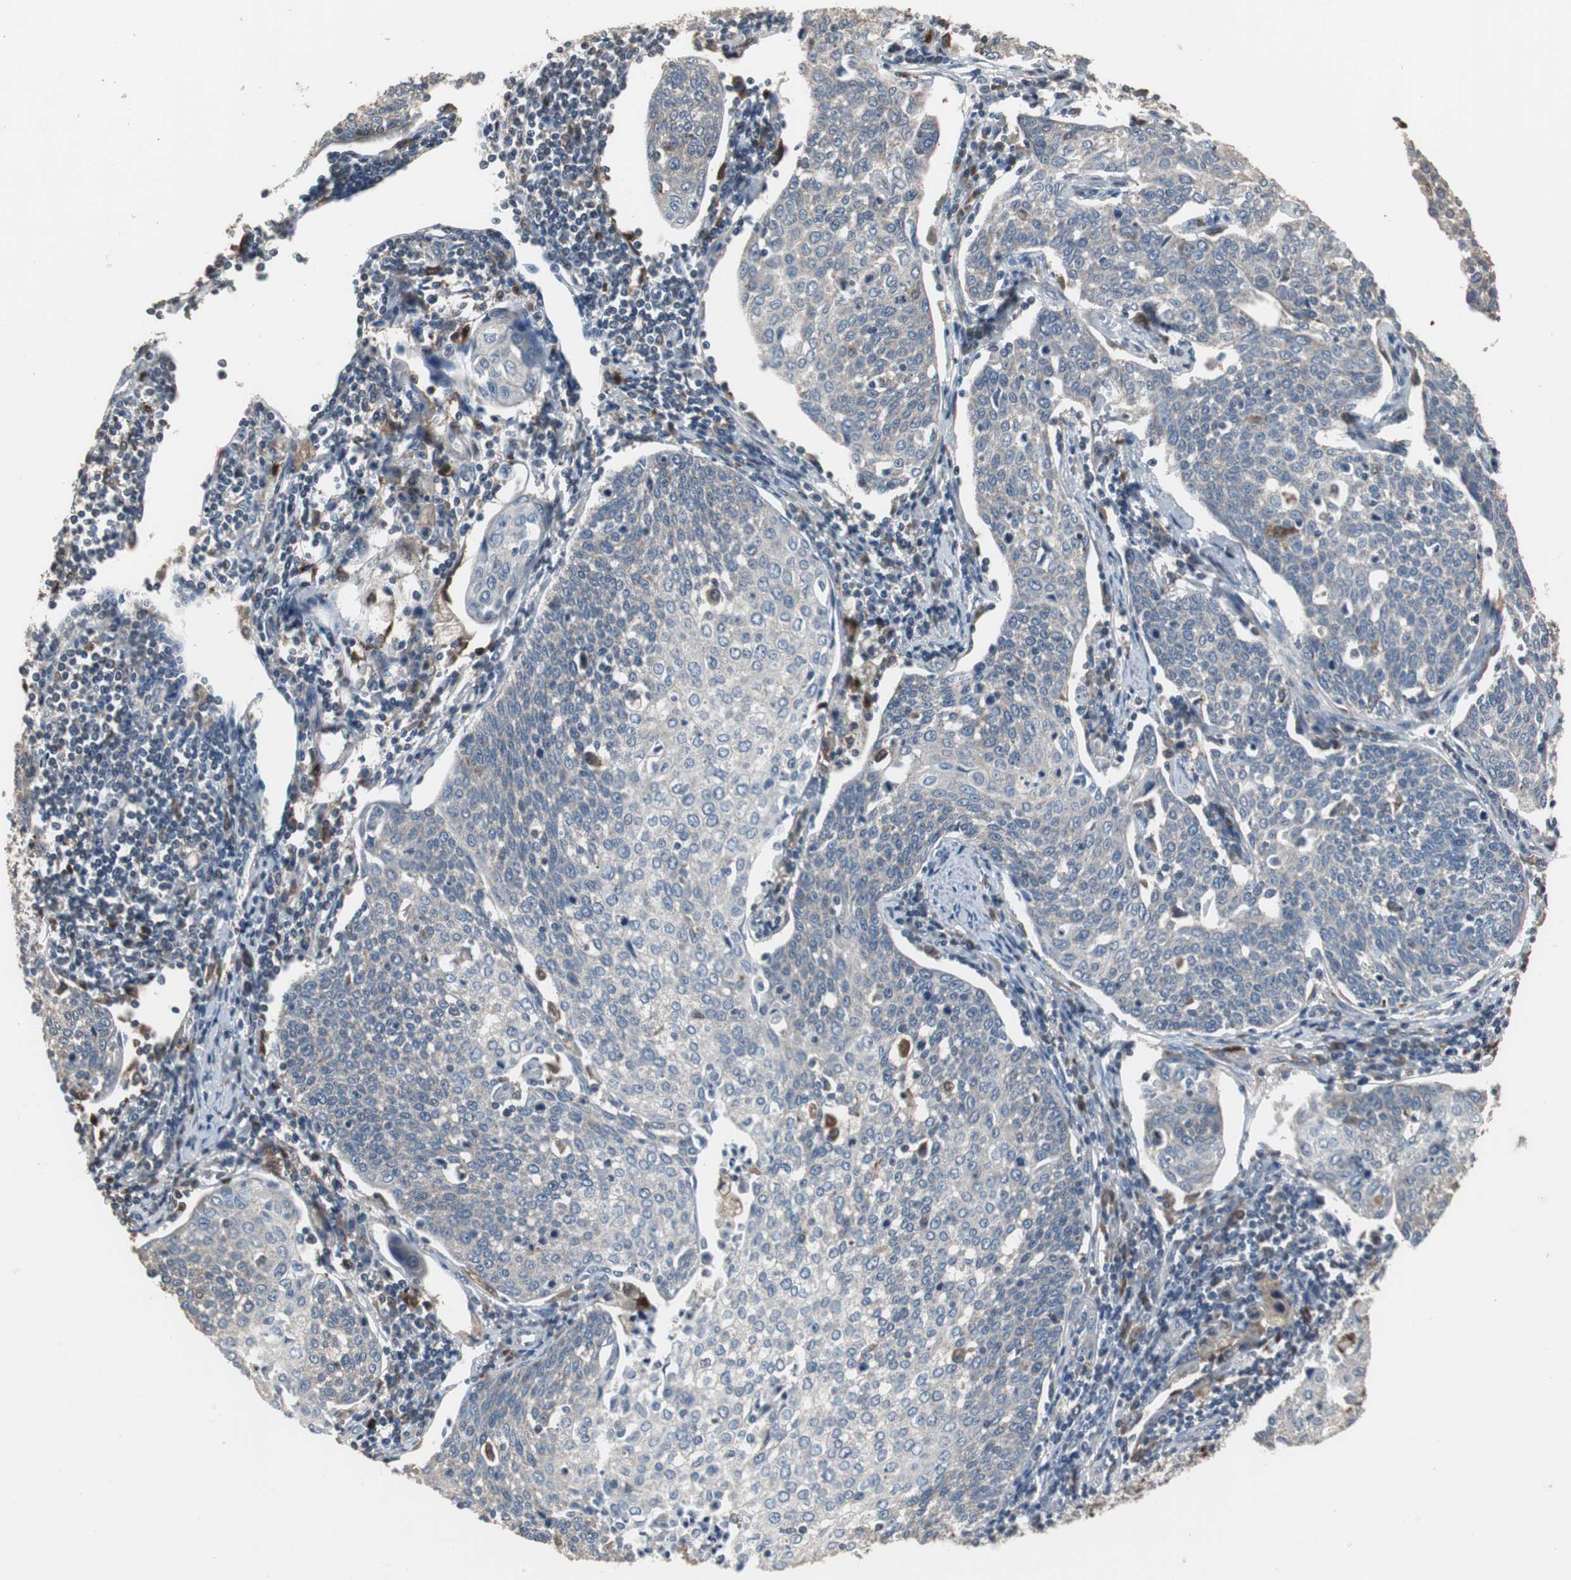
{"staining": {"intensity": "negative", "quantity": "none", "location": "none"}, "tissue": "cervical cancer", "cell_type": "Tumor cells", "image_type": "cancer", "snomed": [{"axis": "morphology", "description": "Squamous cell carcinoma, NOS"}, {"axis": "topography", "description": "Cervix"}], "caption": "Image shows no protein staining in tumor cells of squamous cell carcinoma (cervical) tissue. (DAB (3,3'-diaminobenzidine) immunohistochemistry (IHC) visualized using brightfield microscopy, high magnification).", "gene": "NCF2", "patient": {"sex": "female", "age": 34}}